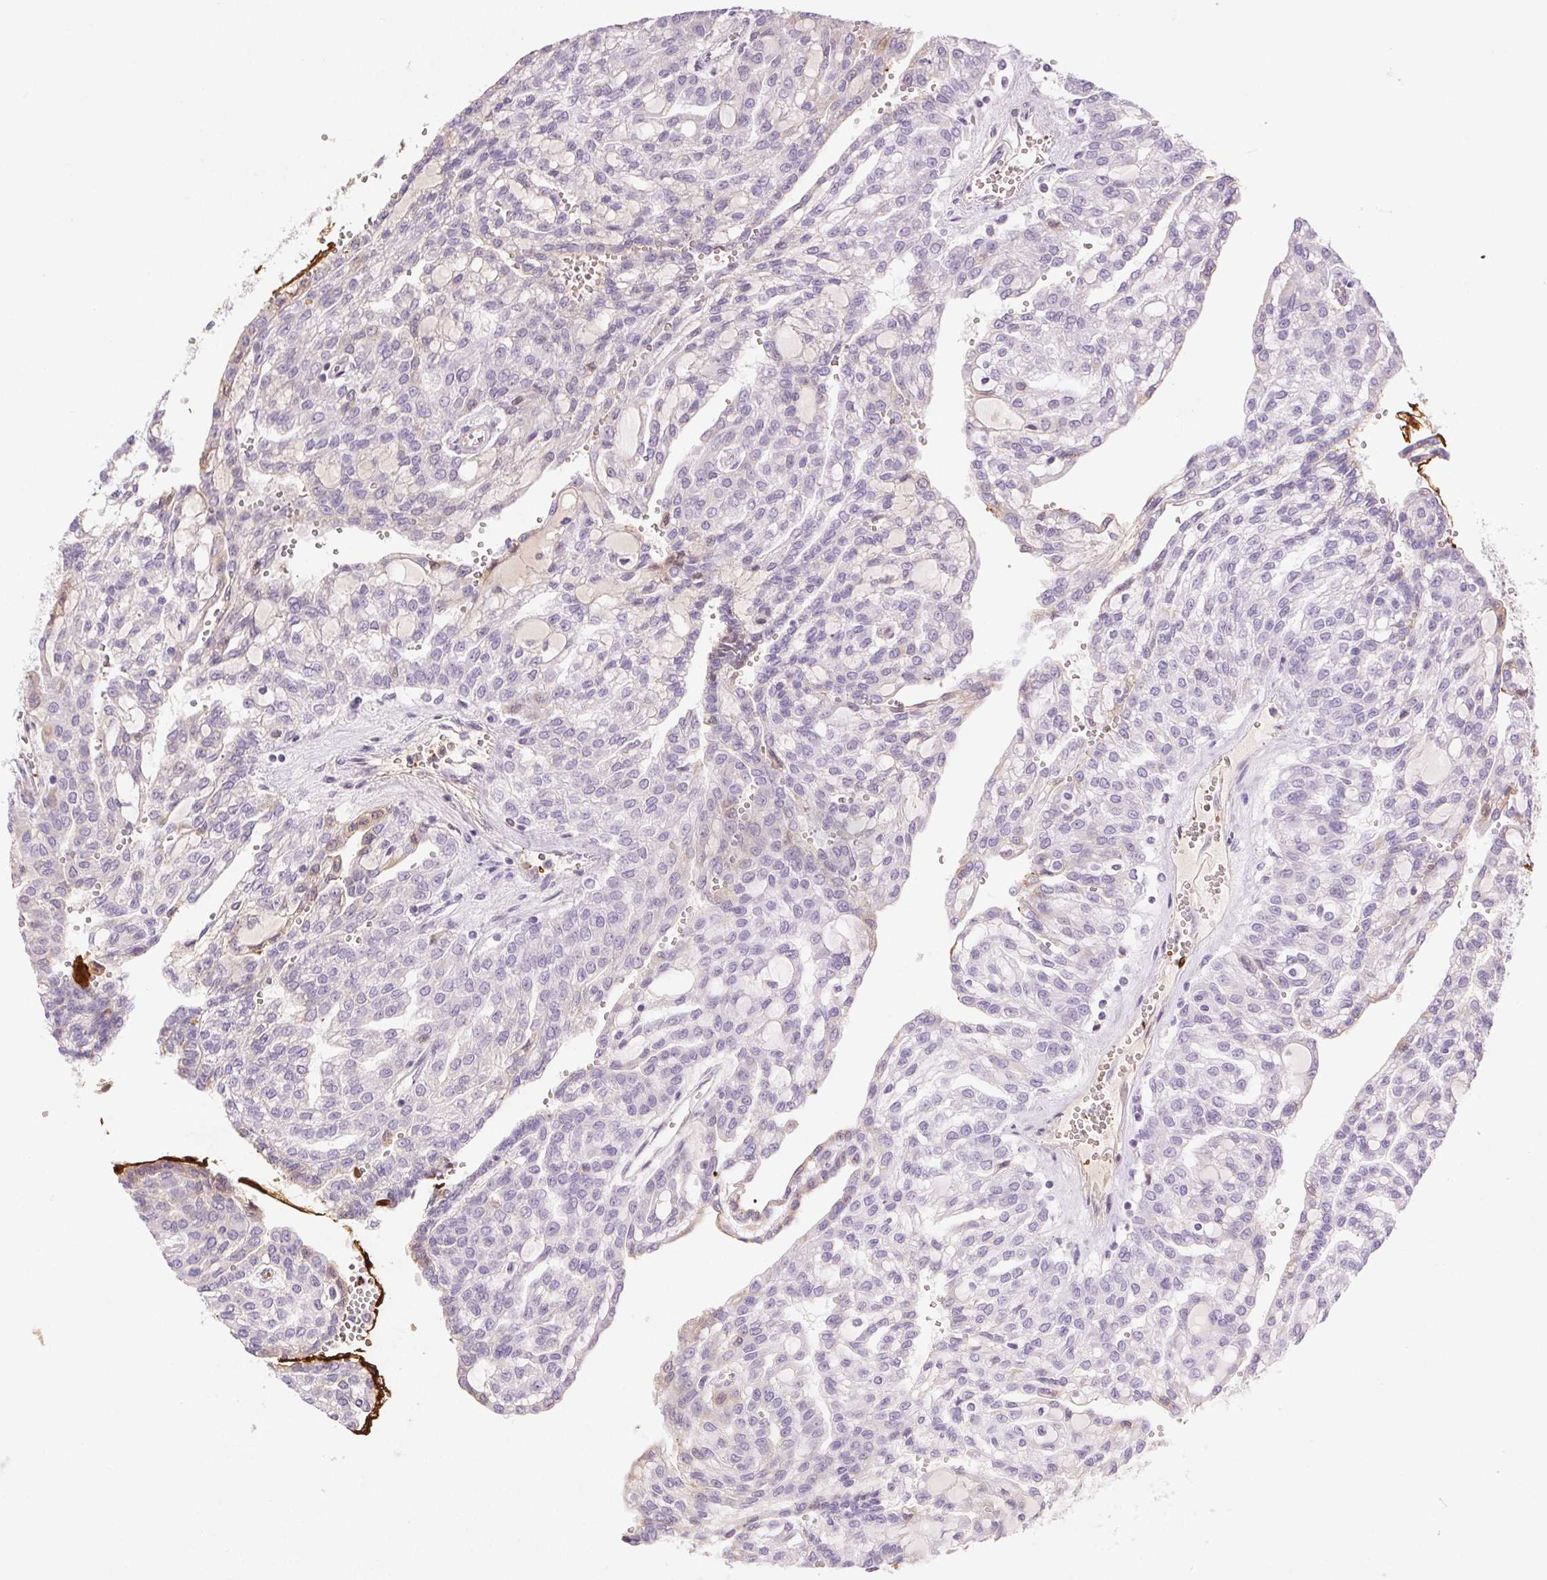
{"staining": {"intensity": "negative", "quantity": "none", "location": "none"}, "tissue": "renal cancer", "cell_type": "Tumor cells", "image_type": "cancer", "snomed": [{"axis": "morphology", "description": "Adenocarcinoma, NOS"}, {"axis": "topography", "description": "Kidney"}], "caption": "IHC photomicrograph of adenocarcinoma (renal) stained for a protein (brown), which displays no expression in tumor cells.", "gene": "FGA", "patient": {"sex": "male", "age": 63}}